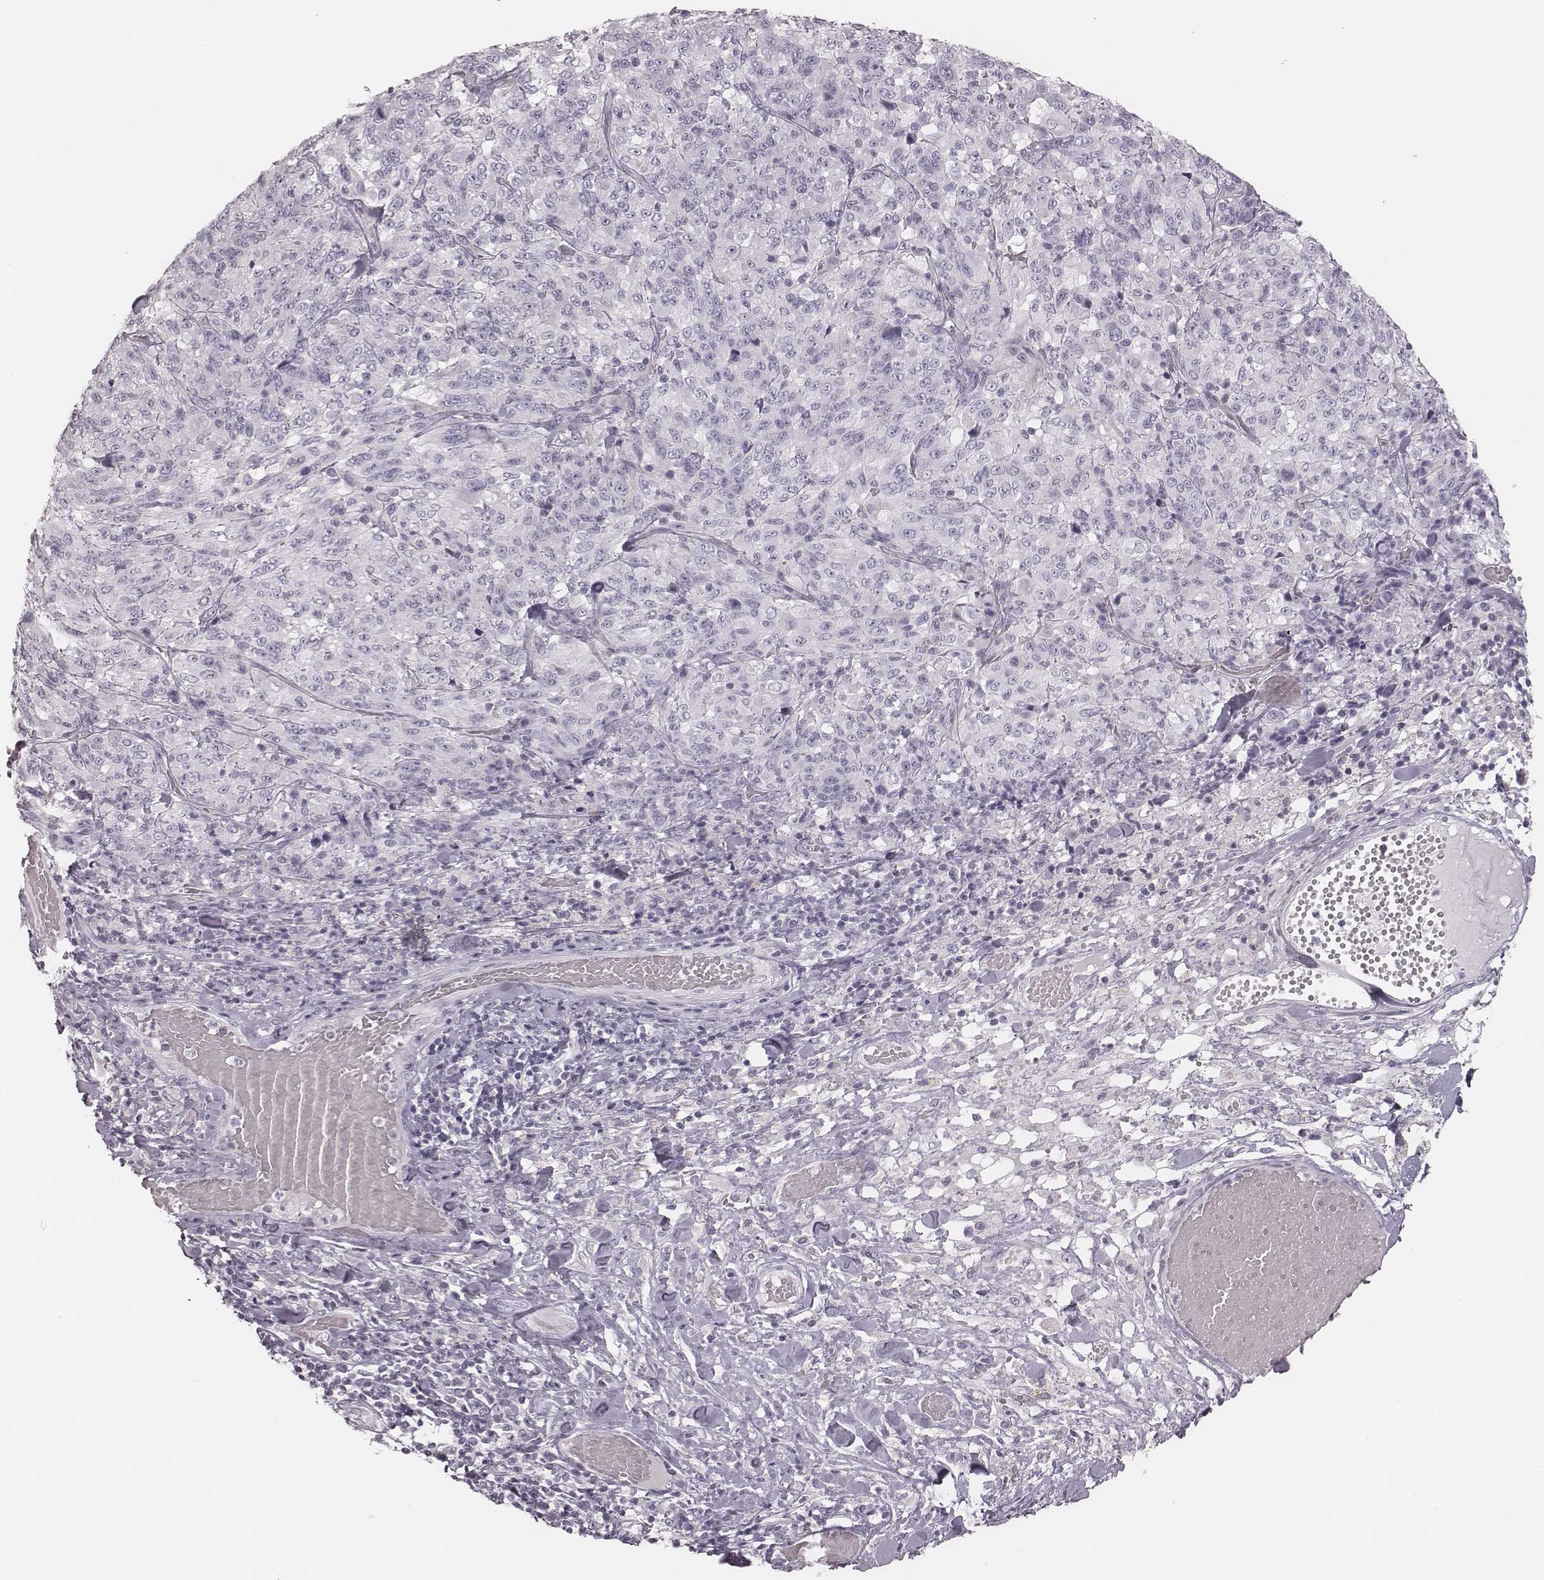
{"staining": {"intensity": "negative", "quantity": "none", "location": "none"}, "tissue": "melanoma", "cell_type": "Tumor cells", "image_type": "cancer", "snomed": [{"axis": "morphology", "description": "Malignant melanoma, NOS"}, {"axis": "topography", "description": "Skin"}], "caption": "Human melanoma stained for a protein using immunohistochemistry (IHC) reveals no expression in tumor cells.", "gene": "SPA17", "patient": {"sex": "female", "age": 91}}